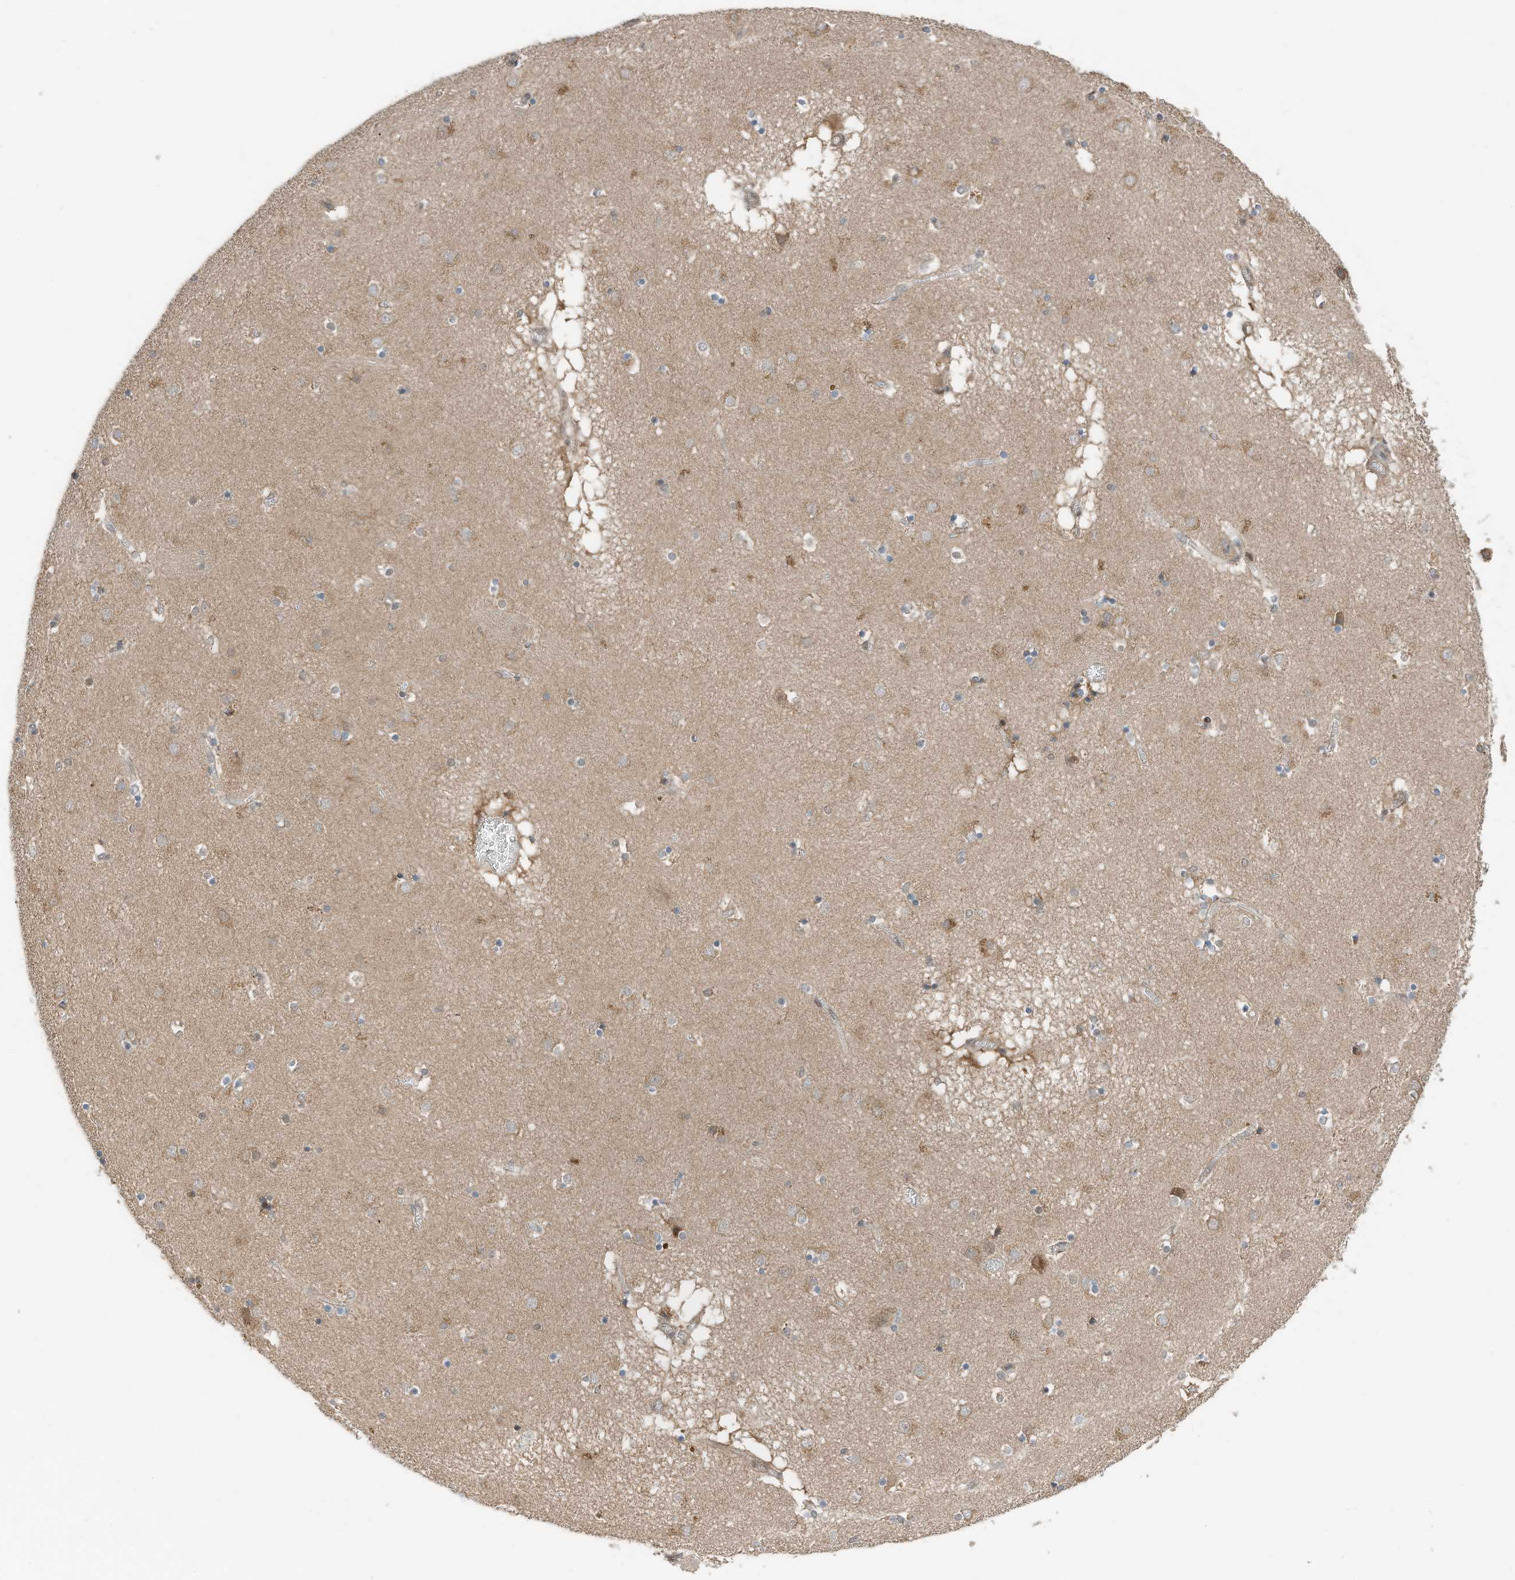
{"staining": {"intensity": "negative", "quantity": "none", "location": "none"}, "tissue": "caudate", "cell_type": "Glial cells", "image_type": "normal", "snomed": [{"axis": "morphology", "description": "Normal tissue, NOS"}, {"axis": "topography", "description": "Lateral ventricle wall"}], "caption": "Immunohistochemistry of normal human caudate displays no expression in glial cells. Nuclei are stained in blue.", "gene": "RMND1", "patient": {"sex": "male", "age": 70}}